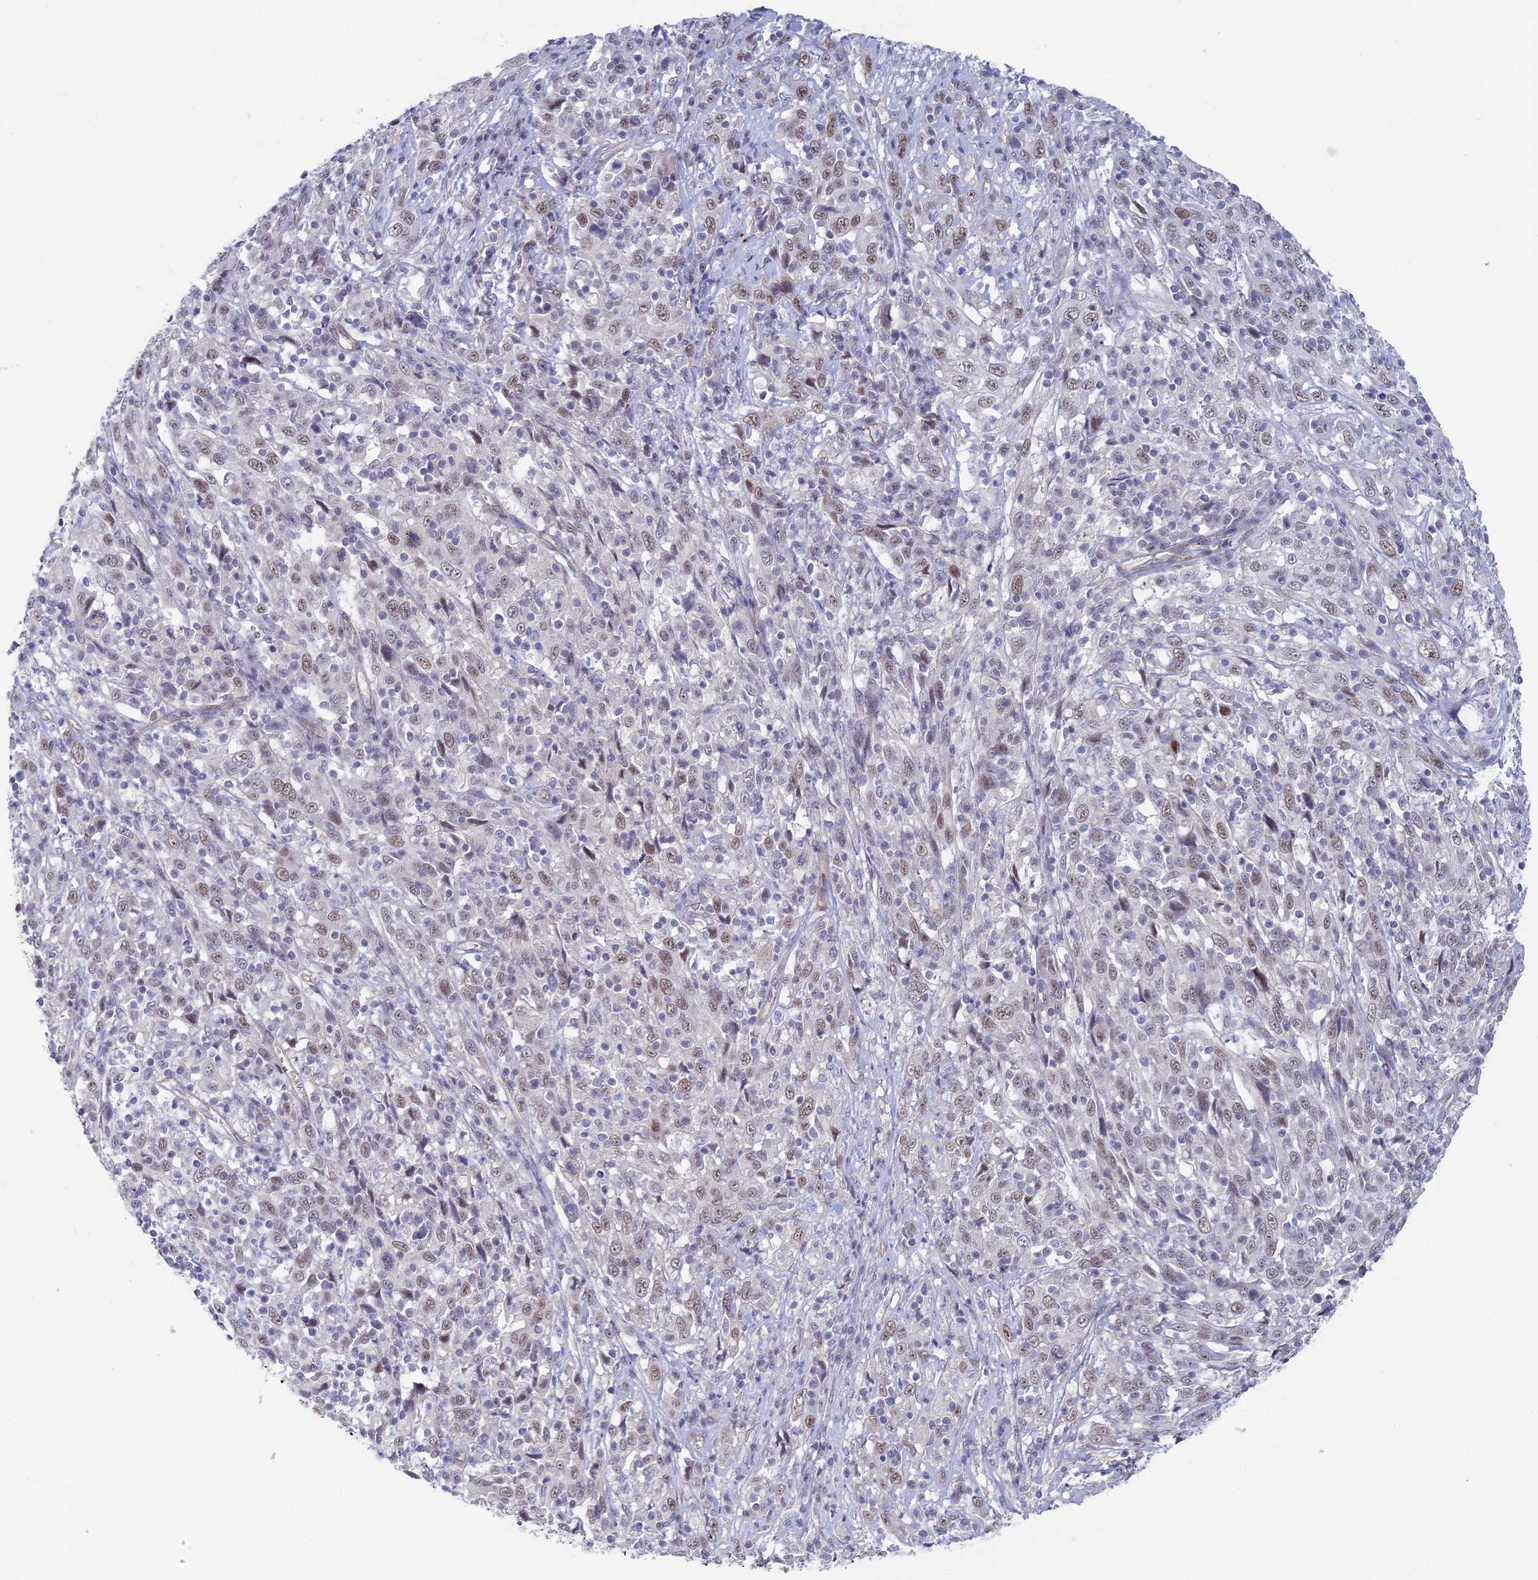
{"staining": {"intensity": "weak", "quantity": "25%-75%", "location": "nuclear"}, "tissue": "cervical cancer", "cell_type": "Tumor cells", "image_type": "cancer", "snomed": [{"axis": "morphology", "description": "Squamous cell carcinoma, NOS"}, {"axis": "topography", "description": "Cervix"}], "caption": "Immunohistochemistry of human cervical squamous cell carcinoma demonstrates low levels of weak nuclear positivity in approximately 25%-75% of tumor cells.", "gene": "CFAP92", "patient": {"sex": "female", "age": 46}}